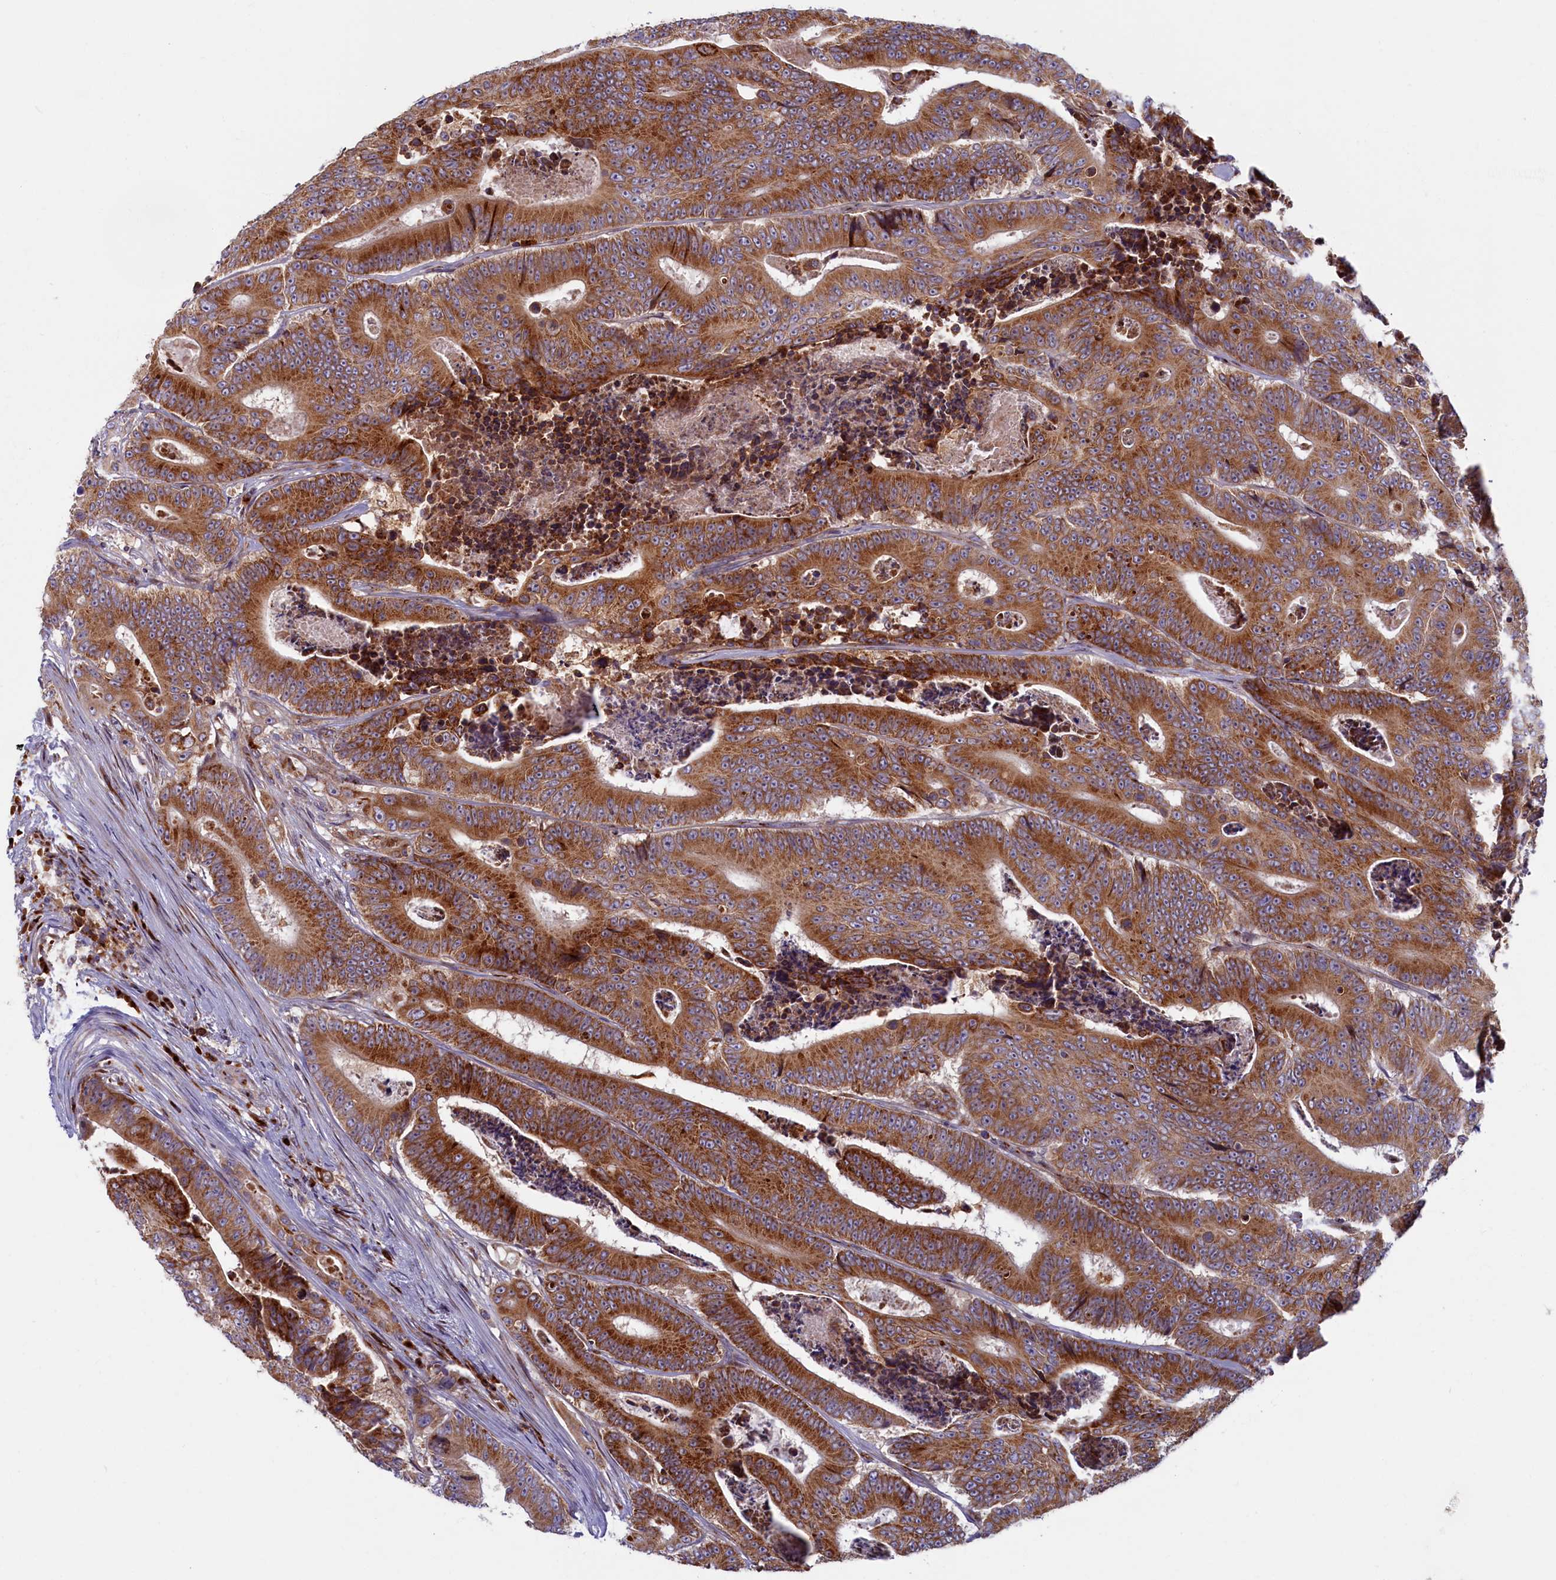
{"staining": {"intensity": "strong", "quantity": ">75%", "location": "cytoplasmic/membranous"}, "tissue": "colorectal cancer", "cell_type": "Tumor cells", "image_type": "cancer", "snomed": [{"axis": "morphology", "description": "Adenocarcinoma, NOS"}, {"axis": "topography", "description": "Colon"}], "caption": "Immunohistochemical staining of human colorectal cancer shows high levels of strong cytoplasmic/membranous protein staining in about >75% of tumor cells. Immunohistochemistry (ihc) stains the protein of interest in brown and the nuclei are stained blue.", "gene": "BLVRB", "patient": {"sex": "male", "age": 83}}